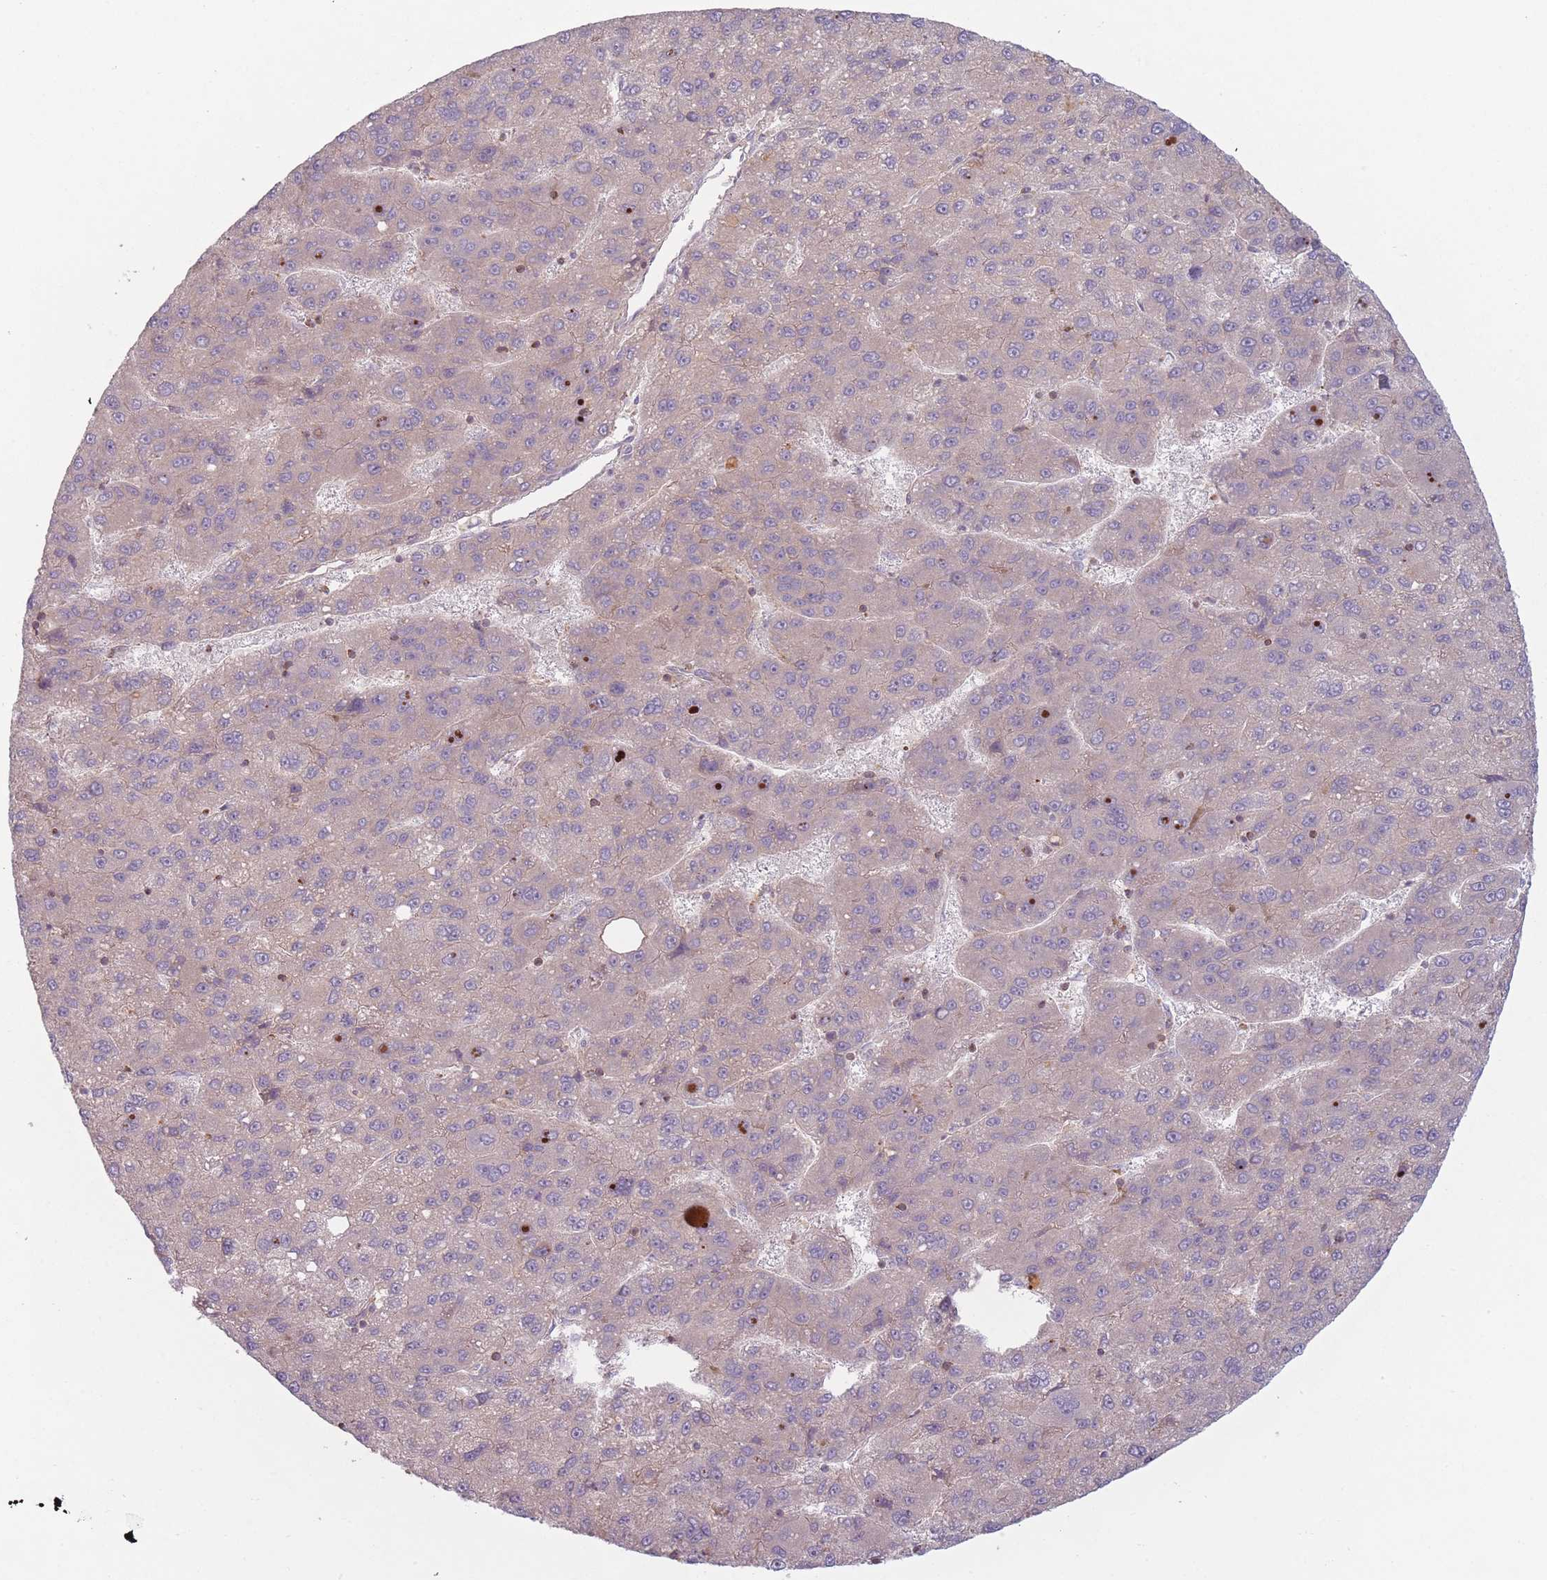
{"staining": {"intensity": "weak", "quantity": "25%-75%", "location": "cytoplasmic/membranous"}, "tissue": "liver cancer", "cell_type": "Tumor cells", "image_type": "cancer", "snomed": [{"axis": "morphology", "description": "Carcinoma, Hepatocellular, NOS"}, {"axis": "topography", "description": "Liver"}], "caption": "About 25%-75% of tumor cells in liver cancer (hepatocellular carcinoma) show weak cytoplasmic/membranous protein positivity as visualized by brown immunohistochemical staining.", "gene": "NT5DC2", "patient": {"sex": "female", "age": 82}}